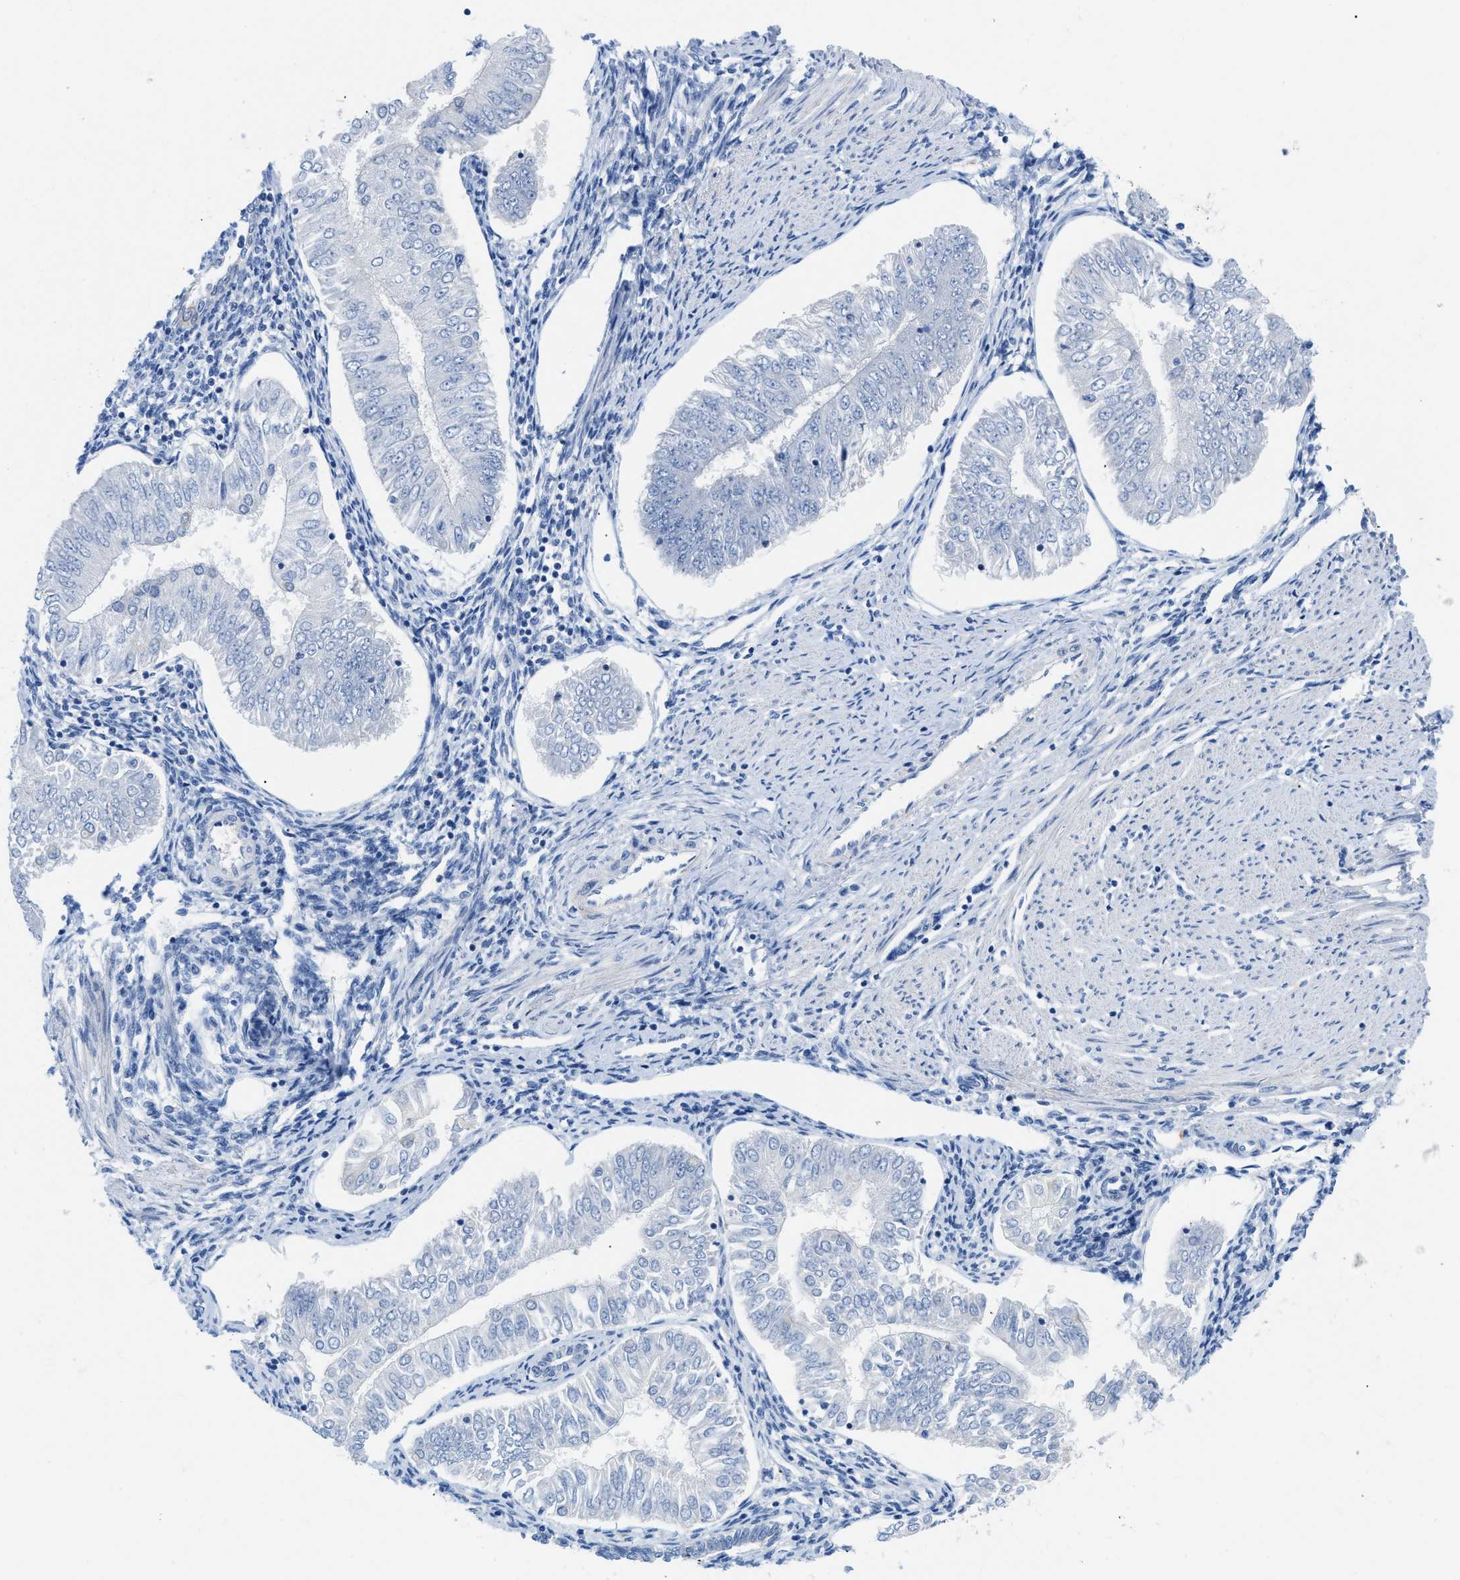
{"staining": {"intensity": "negative", "quantity": "none", "location": "none"}, "tissue": "endometrial cancer", "cell_type": "Tumor cells", "image_type": "cancer", "snomed": [{"axis": "morphology", "description": "Adenocarcinoma, NOS"}, {"axis": "topography", "description": "Endometrium"}], "caption": "Immunohistochemistry (IHC) histopathology image of endometrial cancer stained for a protein (brown), which exhibits no positivity in tumor cells.", "gene": "BPGM", "patient": {"sex": "female", "age": 53}}